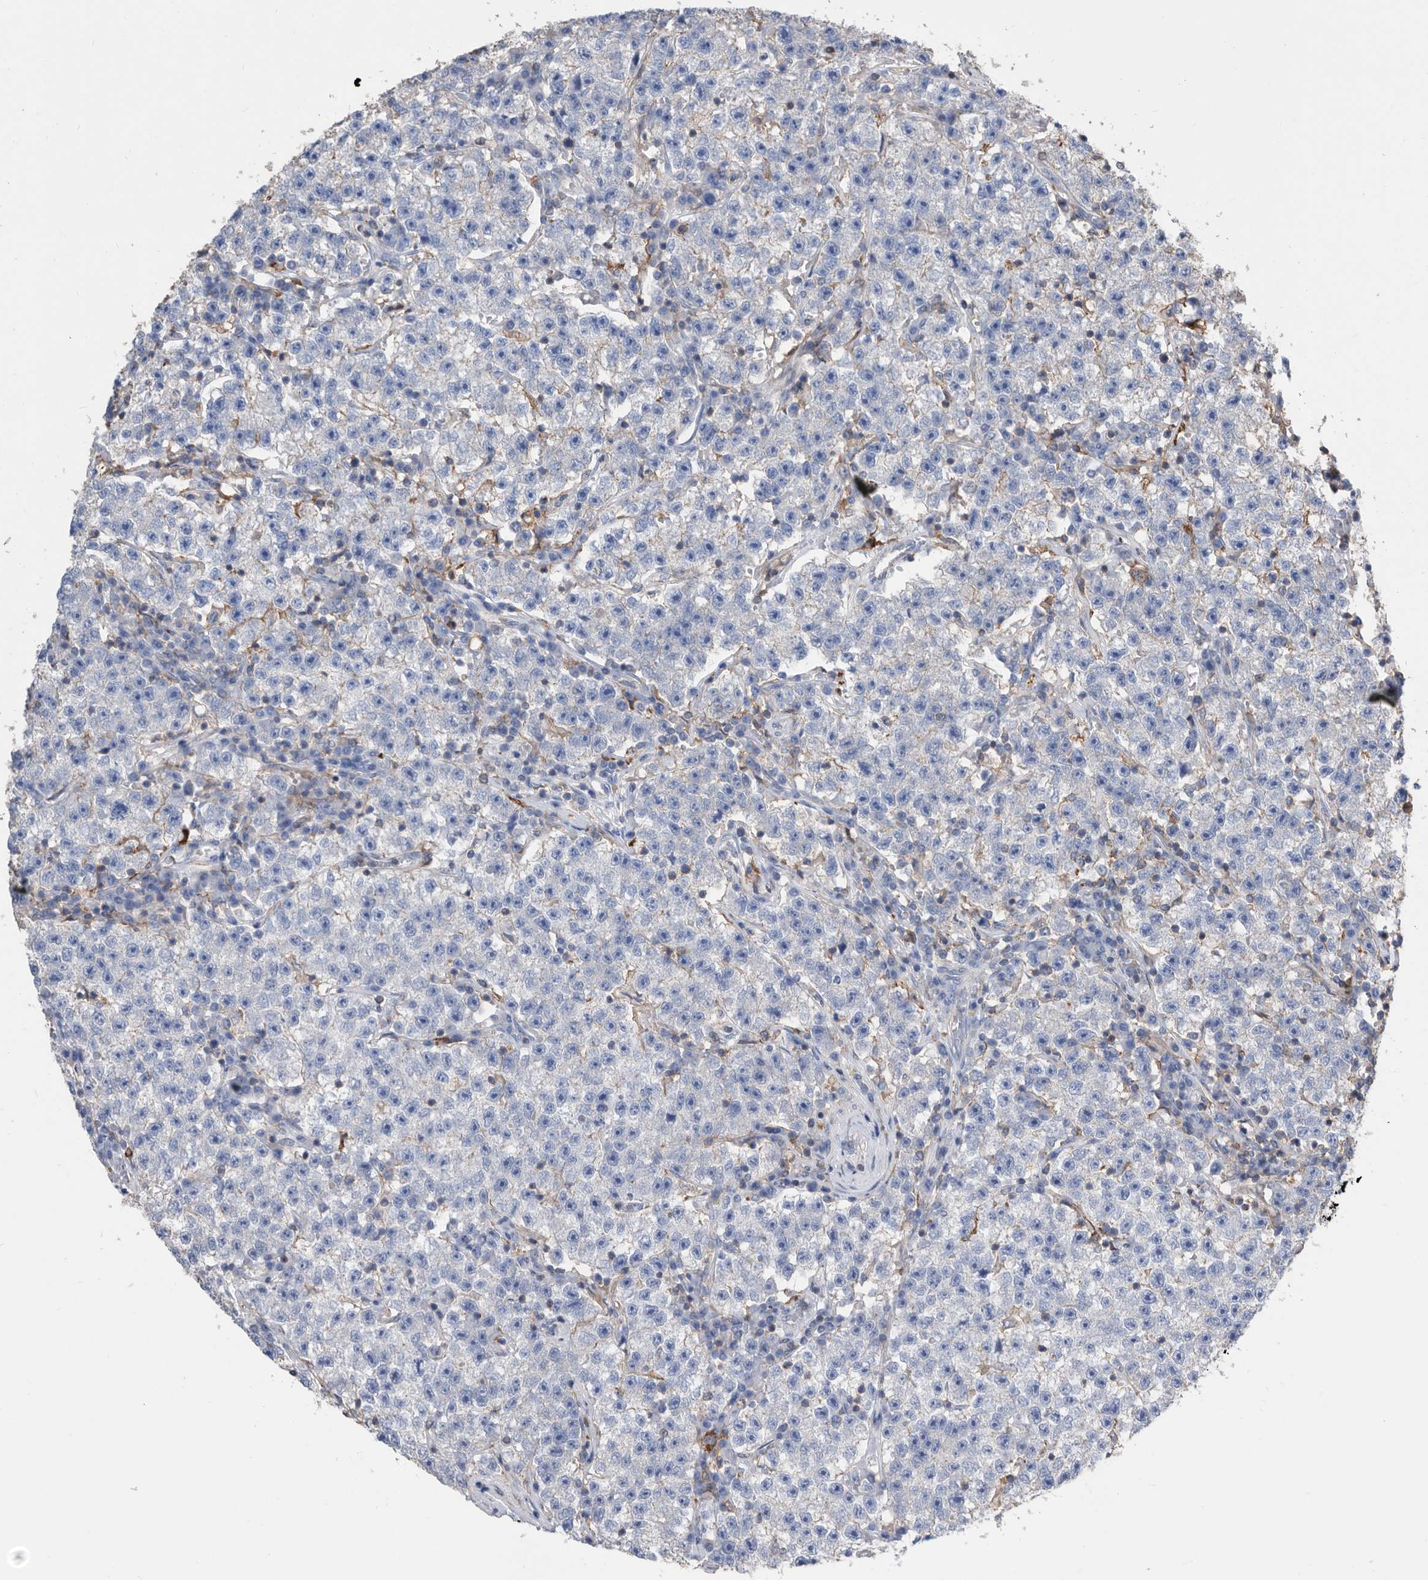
{"staining": {"intensity": "negative", "quantity": "none", "location": "none"}, "tissue": "testis cancer", "cell_type": "Tumor cells", "image_type": "cancer", "snomed": [{"axis": "morphology", "description": "Seminoma, NOS"}, {"axis": "topography", "description": "Testis"}], "caption": "Tumor cells are negative for brown protein staining in testis seminoma.", "gene": "MS4A4A", "patient": {"sex": "male", "age": 22}}